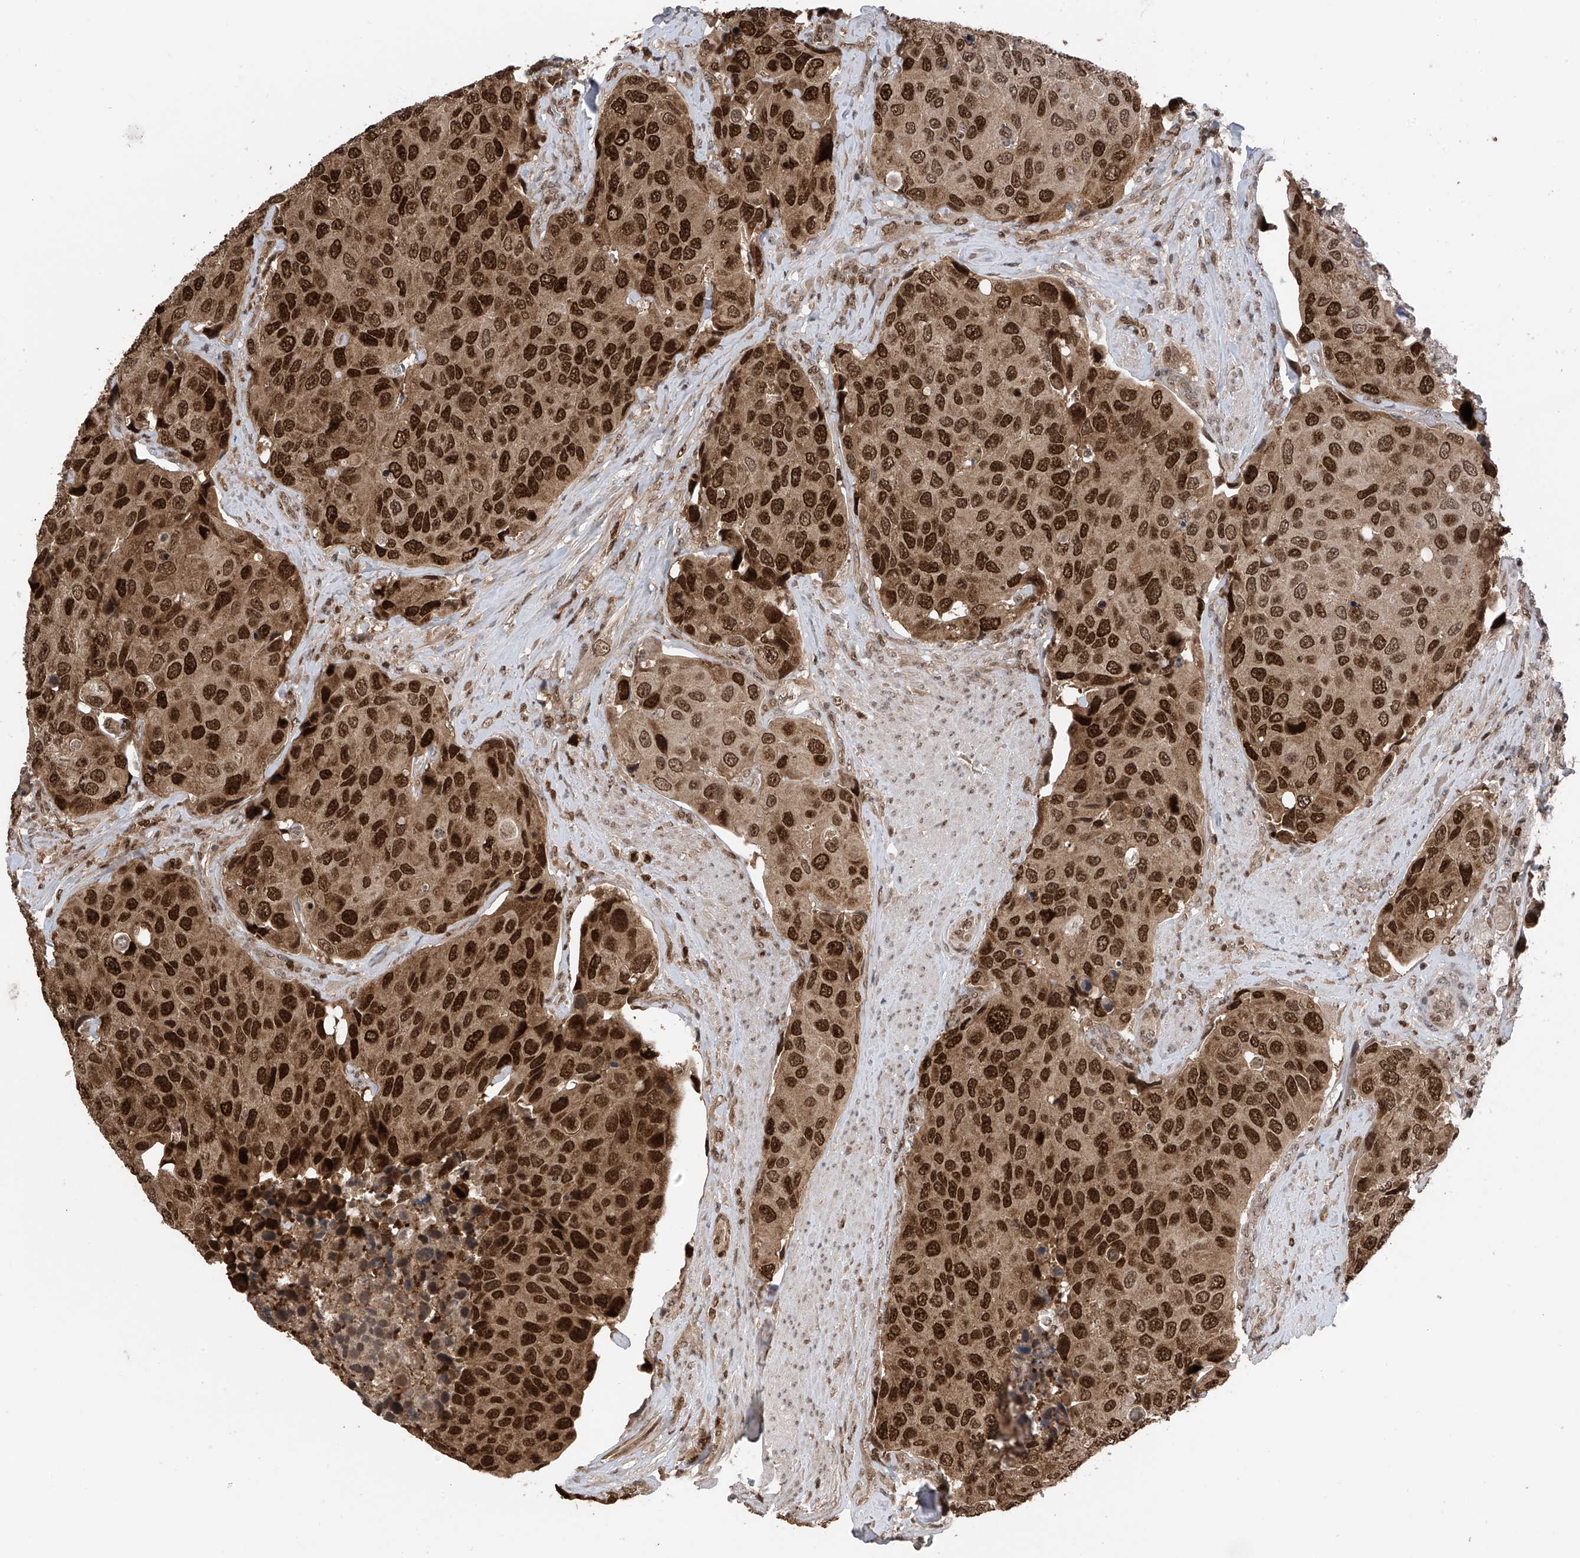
{"staining": {"intensity": "strong", "quantity": ">75%", "location": "nuclear"}, "tissue": "urothelial cancer", "cell_type": "Tumor cells", "image_type": "cancer", "snomed": [{"axis": "morphology", "description": "Urothelial carcinoma, High grade"}, {"axis": "topography", "description": "Urinary bladder"}], "caption": "Urothelial cancer stained for a protein (brown) exhibits strong nuclear positive expression in approximately >75% of tumor cells.", "gene": "DNAJC9", "patient": {"sex": "male", "age": 74}}